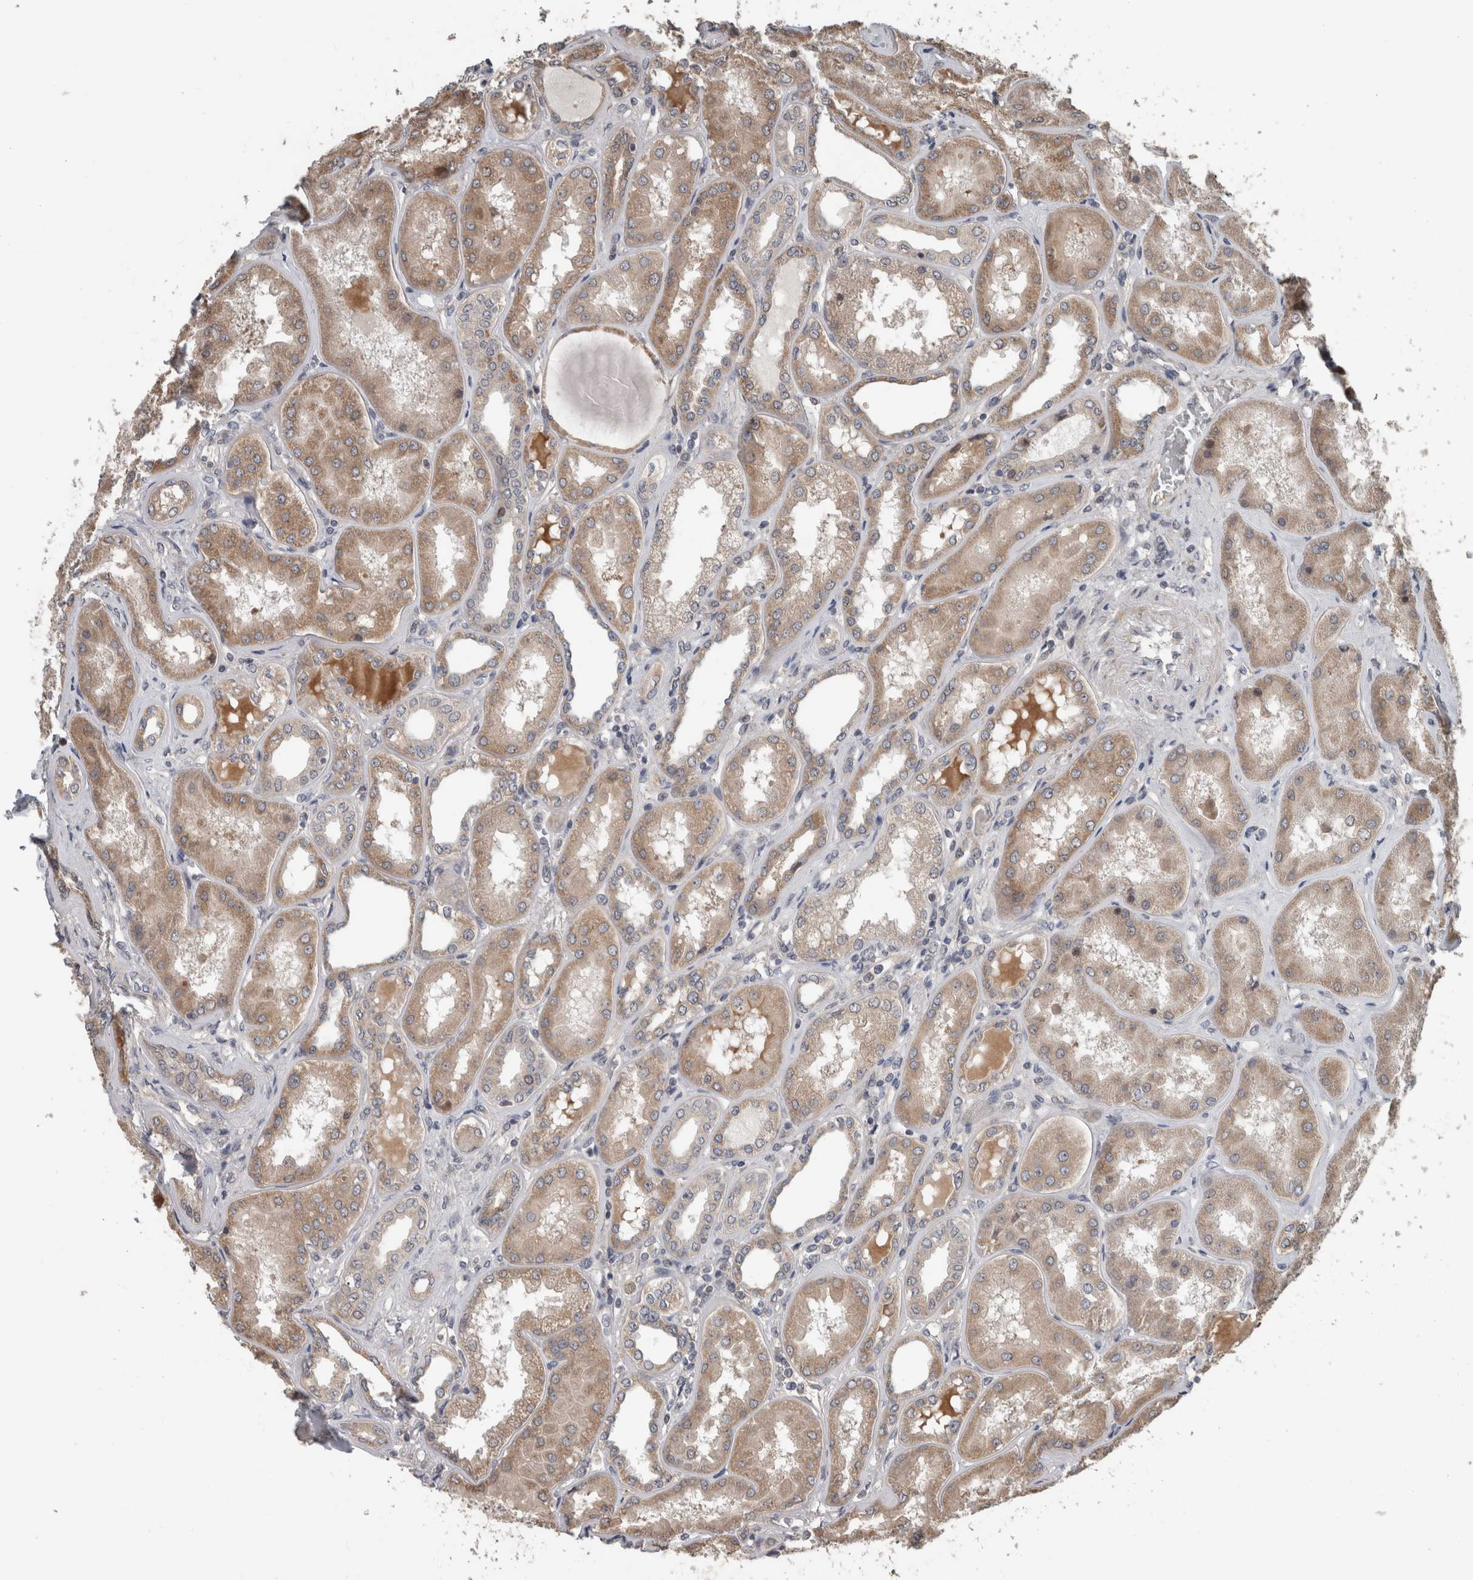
{"staining": {"intensity": "negative", "quantity": "none", "location": "none"}, "tissue": "kidney", "cell_type": "Cells in glomeruli", "image_type": "normal", "snomed": [{"axis": "morphology", "description": "Normal tissue, NOS"}, {"axis": "topography", "description": "Kidney"}], "caption": "DAB immunohistochemical staining of benign kidney displays no significant staining in cells in glomeruli.", "gene": "RIOK3", "patient": {"sex": "female", "age": 56}}